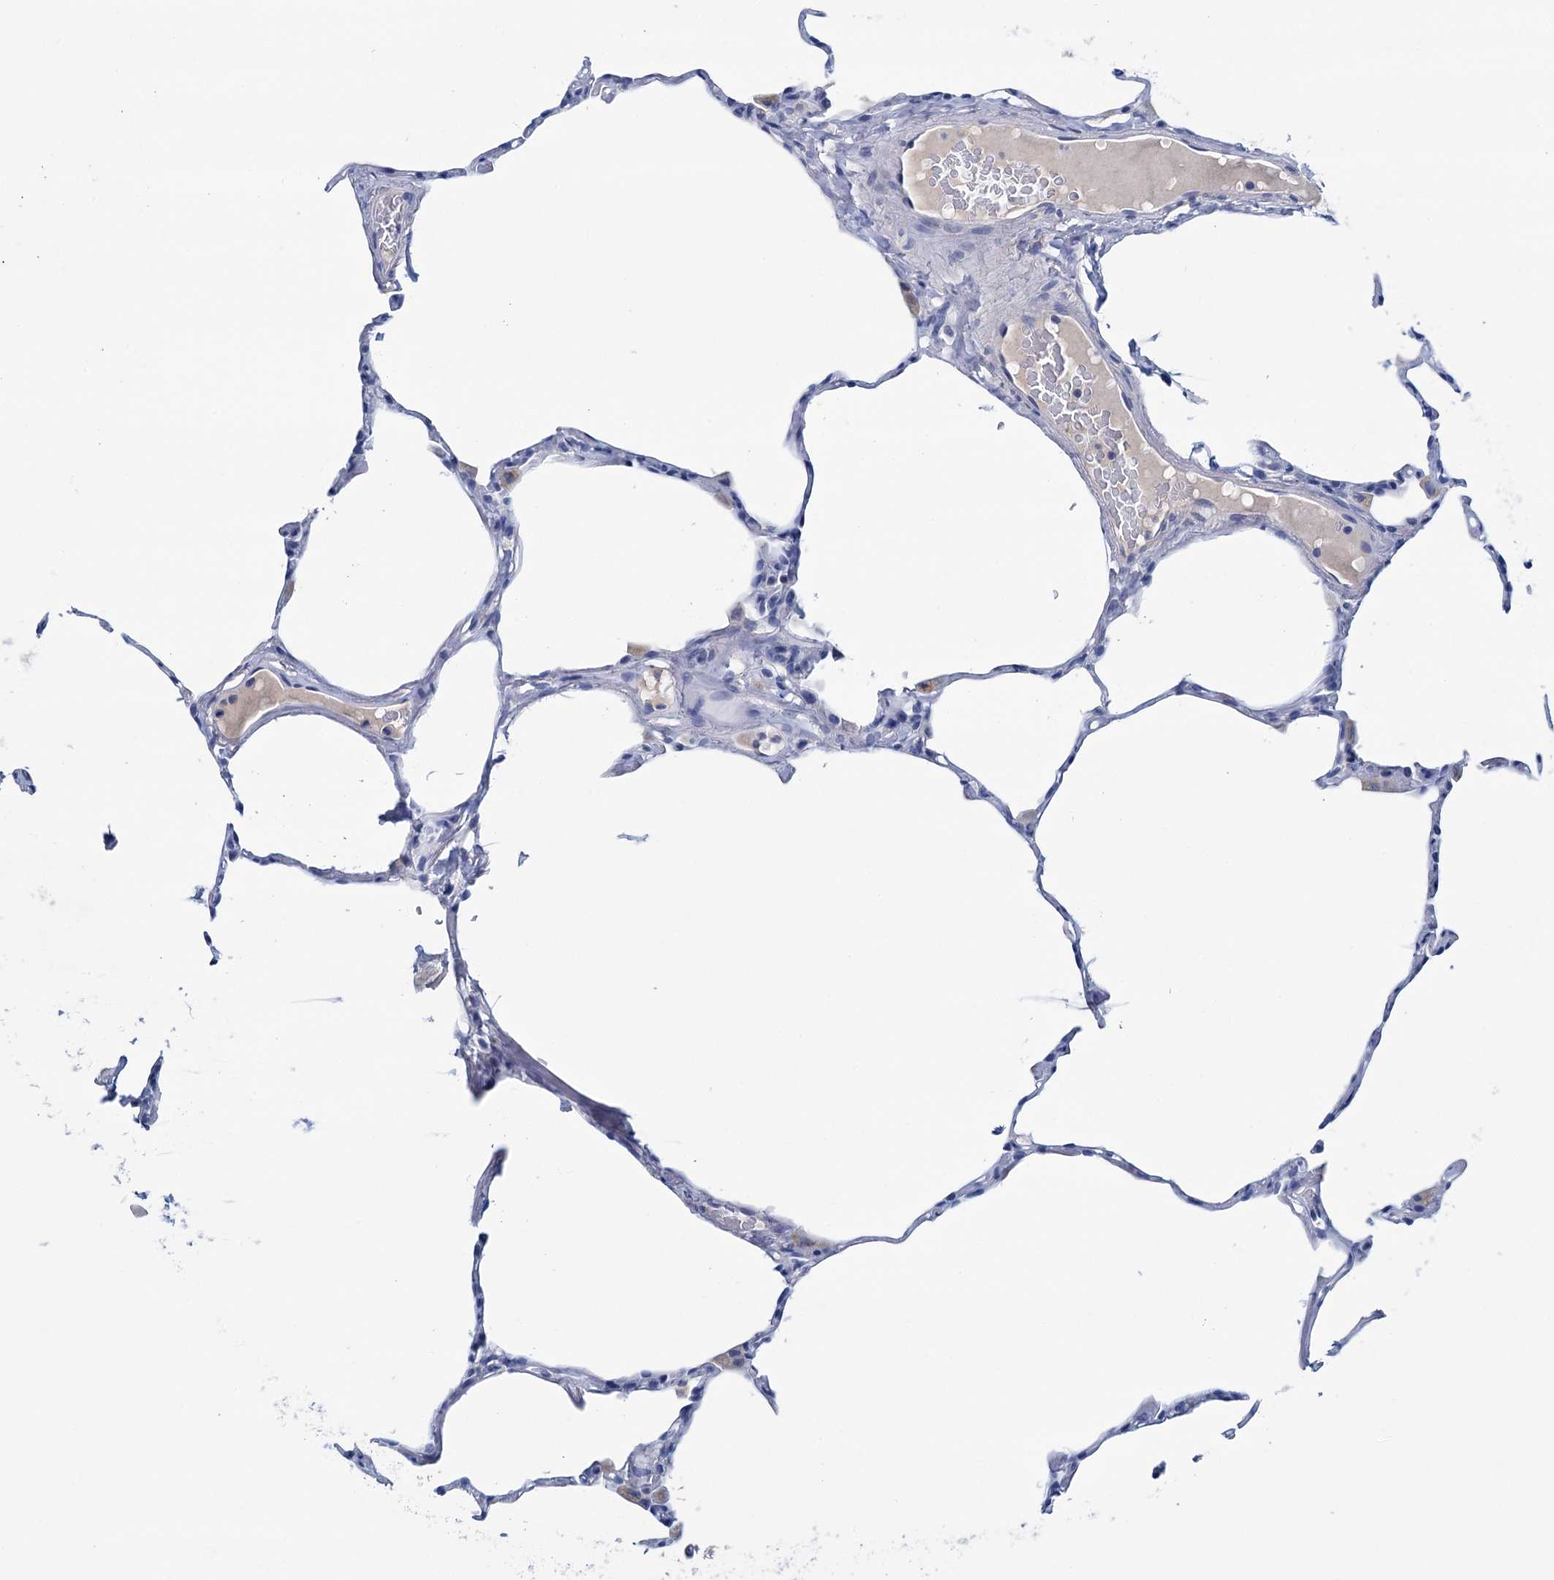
{"staining": {"intensity": "weak", "quantity": "<25%", "location": "cytoplasmic/membranous"}, "tissue": "lung", "cell_type": "Alveolar cells", "image_type": "normal", "snomed": [{"axis": "morphology", "description": "Normal tissue, NOS"}, {"axis": "topography", "description": "Lung"}], "caption": "DAB immunohistochemical staining of normal lung demonstrates no significant expression in alveolar cells.", "gene": "MYOZ3", "patient": {"sex": "male", "age": 65}}